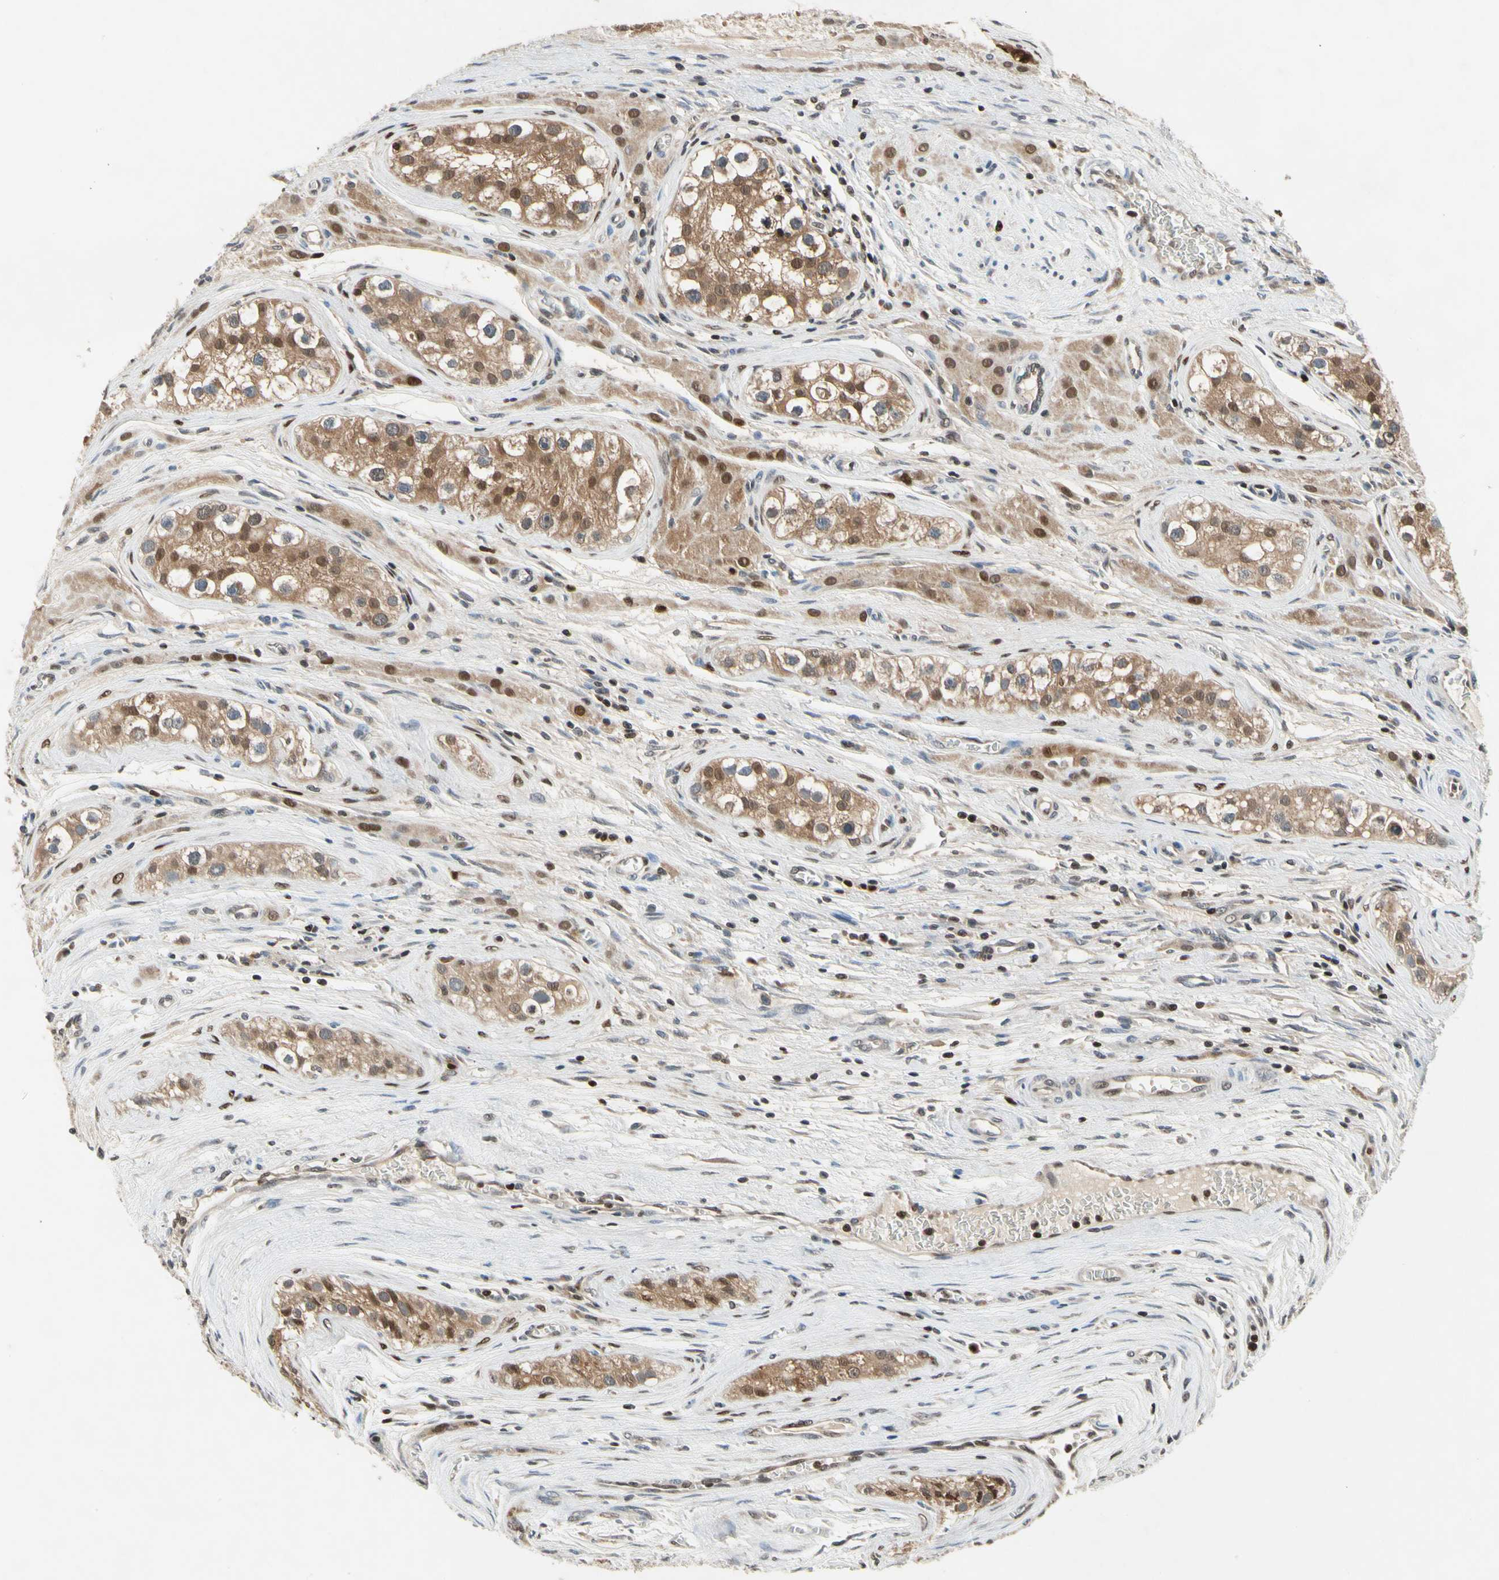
{"staining": {"intensity": "moderate", "quantity": ">75%", "location": "cytoplasmic/membranous"}, "tissue": "testis cancer", "cell_type": "Tumor cells", "image_type": "cancer", "snomed": [{"axis": "morphology", "description": "Carcinoma, Embryonal, NOS"}, {"axis": "topography", "description": "Testis"}], "caption": "About >75% of tumor cells in human embryonal carcinoma (testis) demonstrate moderate cytoplasmic/membranous protein positivity as visualized by brown immunohistochemical staining.", "gene": "GSR", "patient": {"sex": "male", "age": 28}}